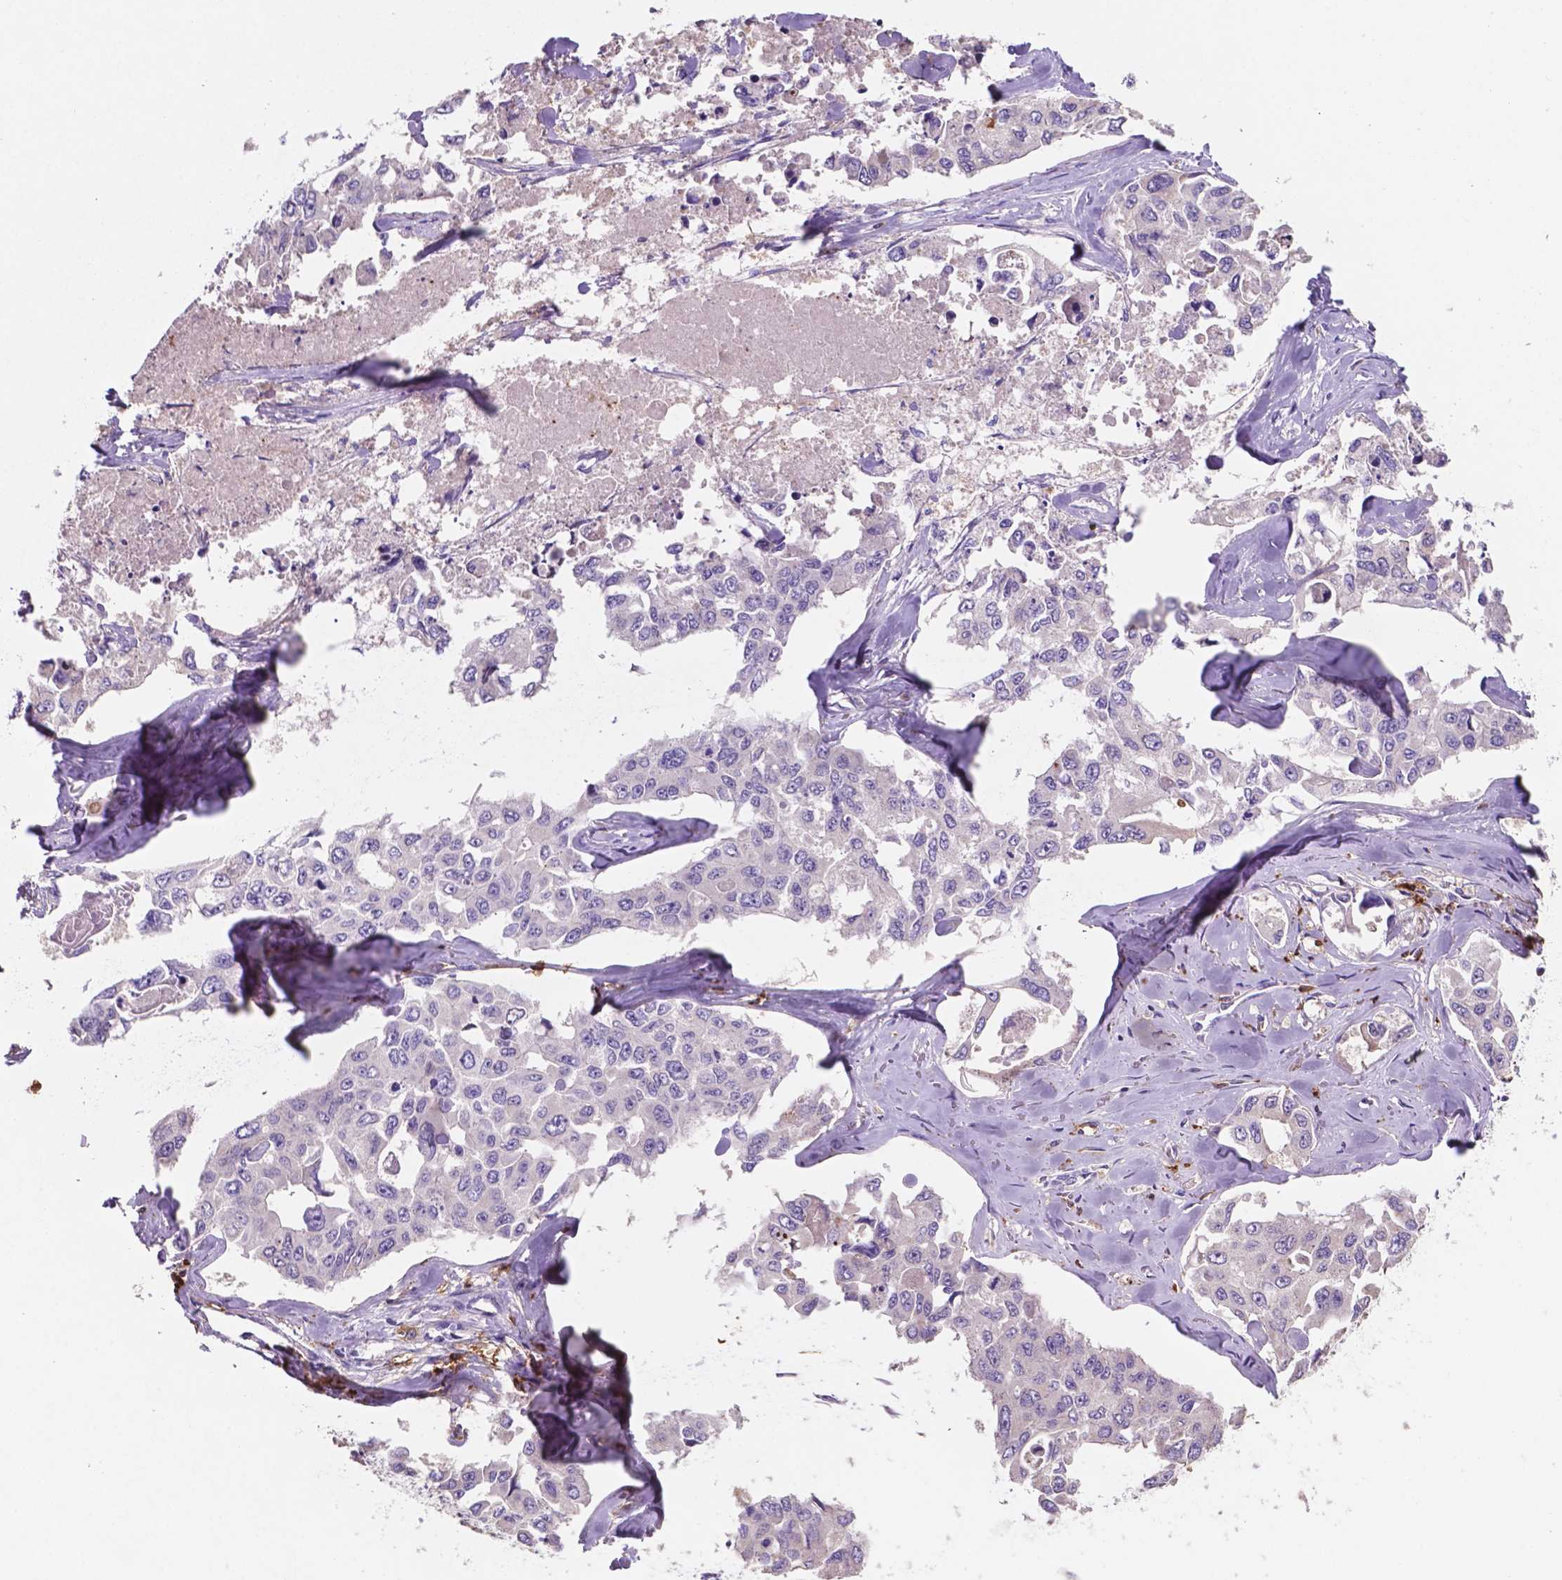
{"staining": {"intensity": "negative", "quantity": "none", "location": "none"}, "tissue": "lung cancer", "cell_type": "Tumor cells", "image_type": "cancer", "snomed": [{"axis": "morphology", "description": "Adenocarcinoma, NOS"}, {"axis": "topography", "description": "Lung"}], "caption": "High power microscopy histopathology image of an immunohistochemistry (IHC) histopathology image of lung cancer, revealing no significant staining in tumor cells. The staining was performed using DAB to visualize the protein expression in brown, while the nuclei were stained in blue with hematoxylin (Magnification: 20x).", "gene": "MKRN2OS", "patient": {"sex": "male", "age": 64}}